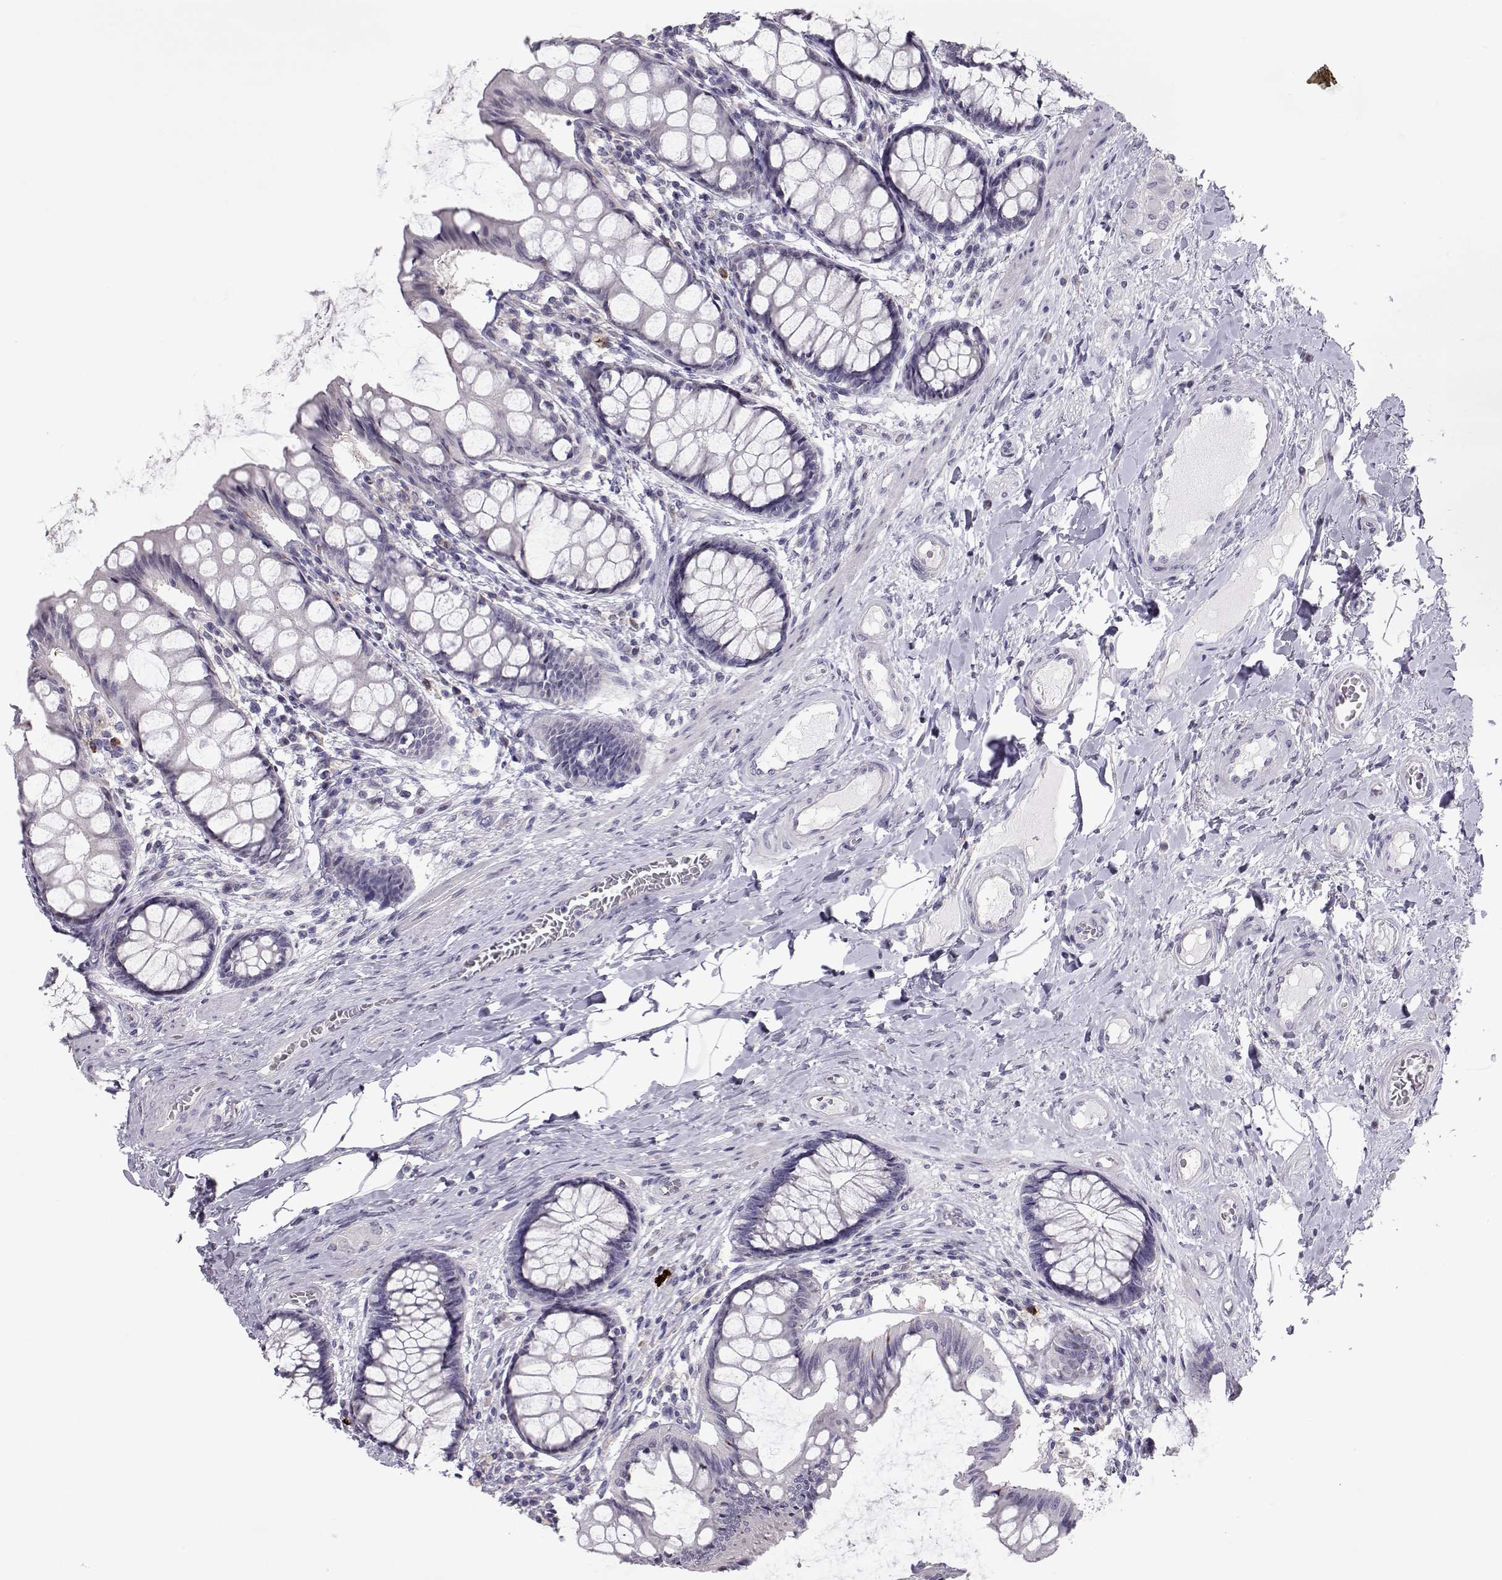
{"staining": {"intensity": "negative", "quantity": "none", "location": "none"}, "tissue": "colon", "cell_type": "Endothelial cells", "image_type": "normal", "snomed": [{"axis": "morphology", "description": "Normal tissue, NOS"}, {"axis": "topography", "description": "Colon"}], "caption": "Histopathology image shows no significant protein staining in endothelial cells of unremarkable colon. (Stains: DAB IHC with hematoxylin counter stain, Microscopy: brightfield microscopy at high magnification).", "gene": "NPVF", "patient": {"sex": "female", "age": 65}}